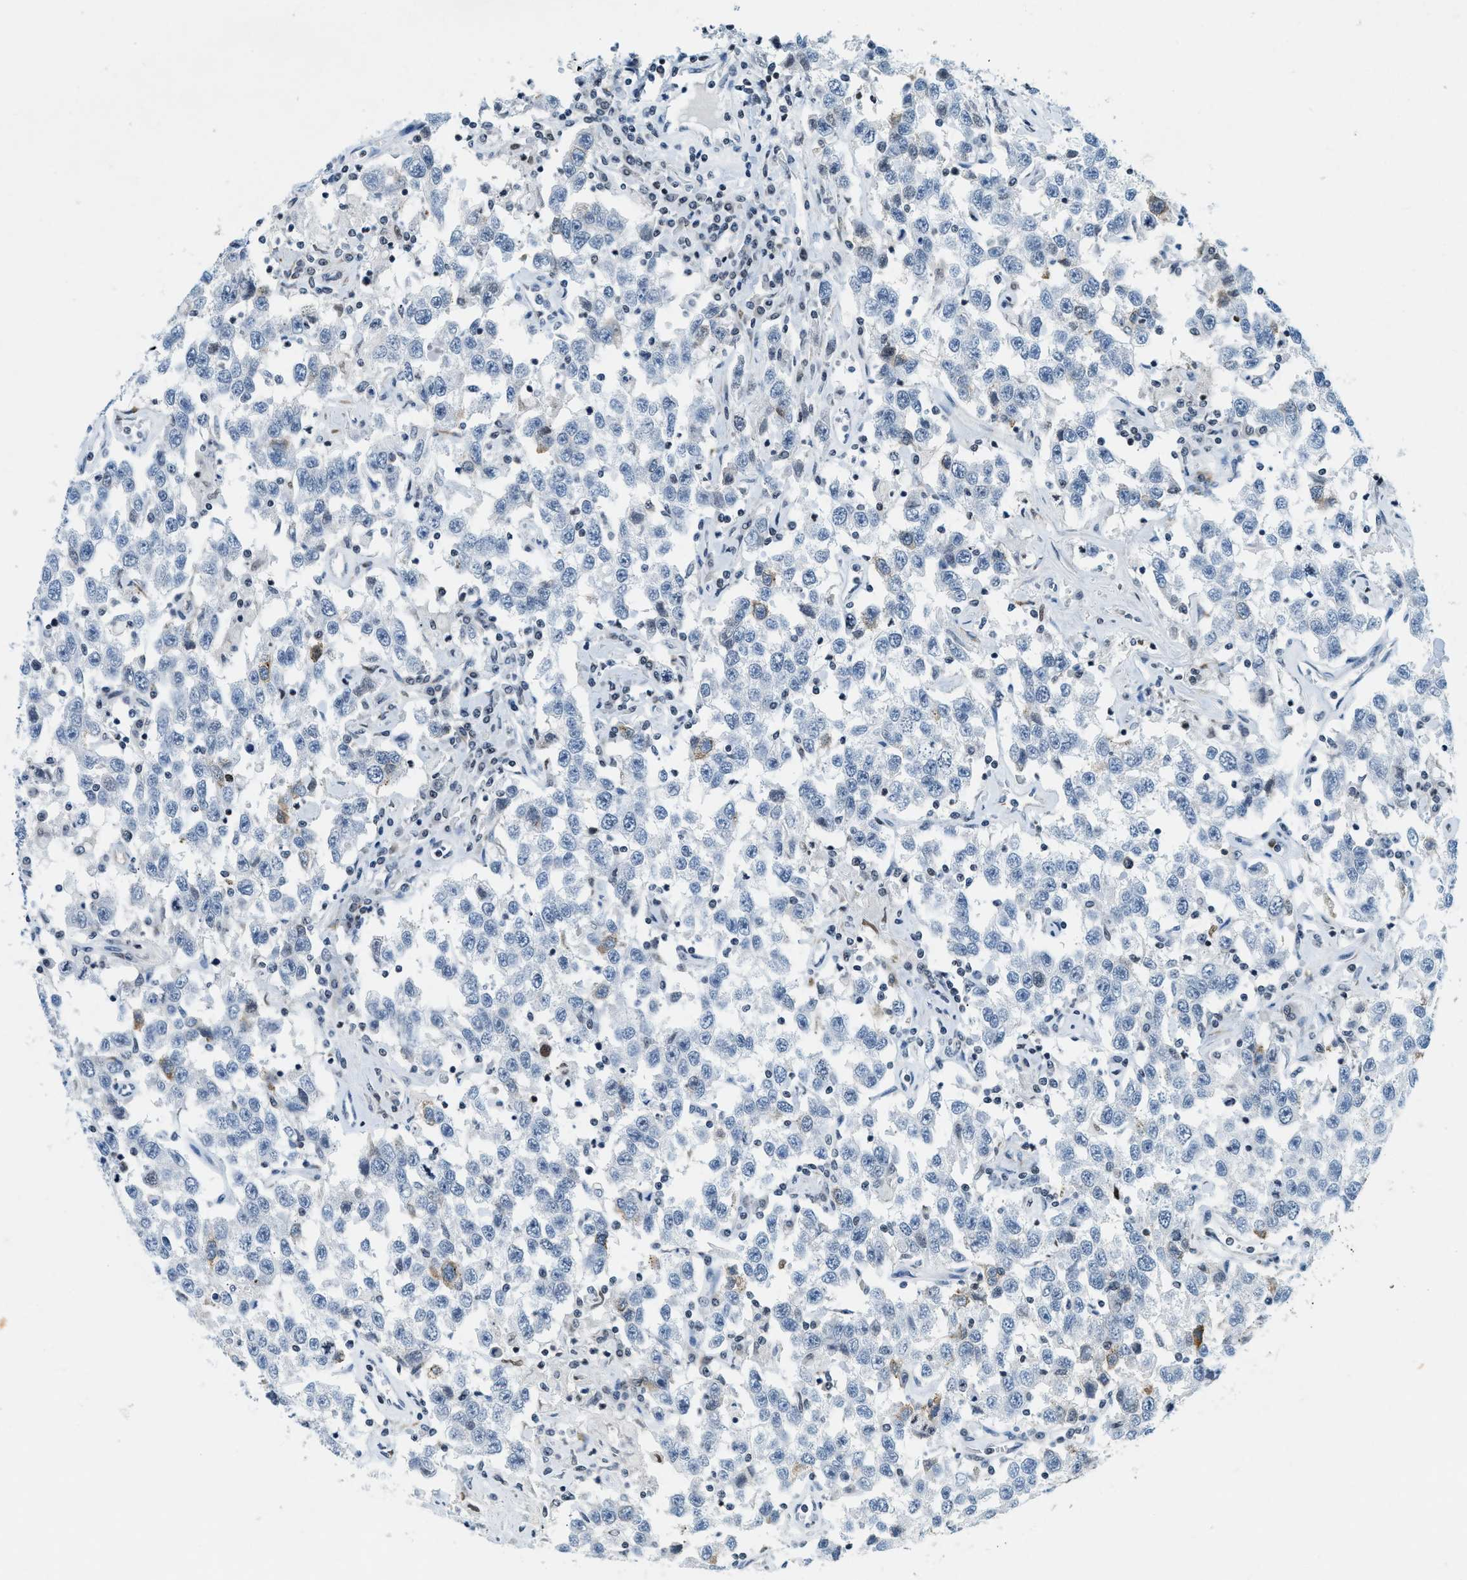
{"staining": {"intensity": "moderate", "quantity": "<25%", "location": "cytoplasmic/membranous"}, "tissue": "testis cancer", "cell_type": "Tumor cells", "image_type": "cancer", "snomed": [{"axis": "morphology", "description": "Seminoma, NOS"}, {"axis": "topography", "description": "Testis"}], "caption": "Seminoma (testis) tissue exhibits moderate cytoplasmic/membranous staining in approximately <25% of tumor cells, visualized by immunohistochemistry.", "gene": "UVRAG", "patient": {"sex": "male", "age": 41}}